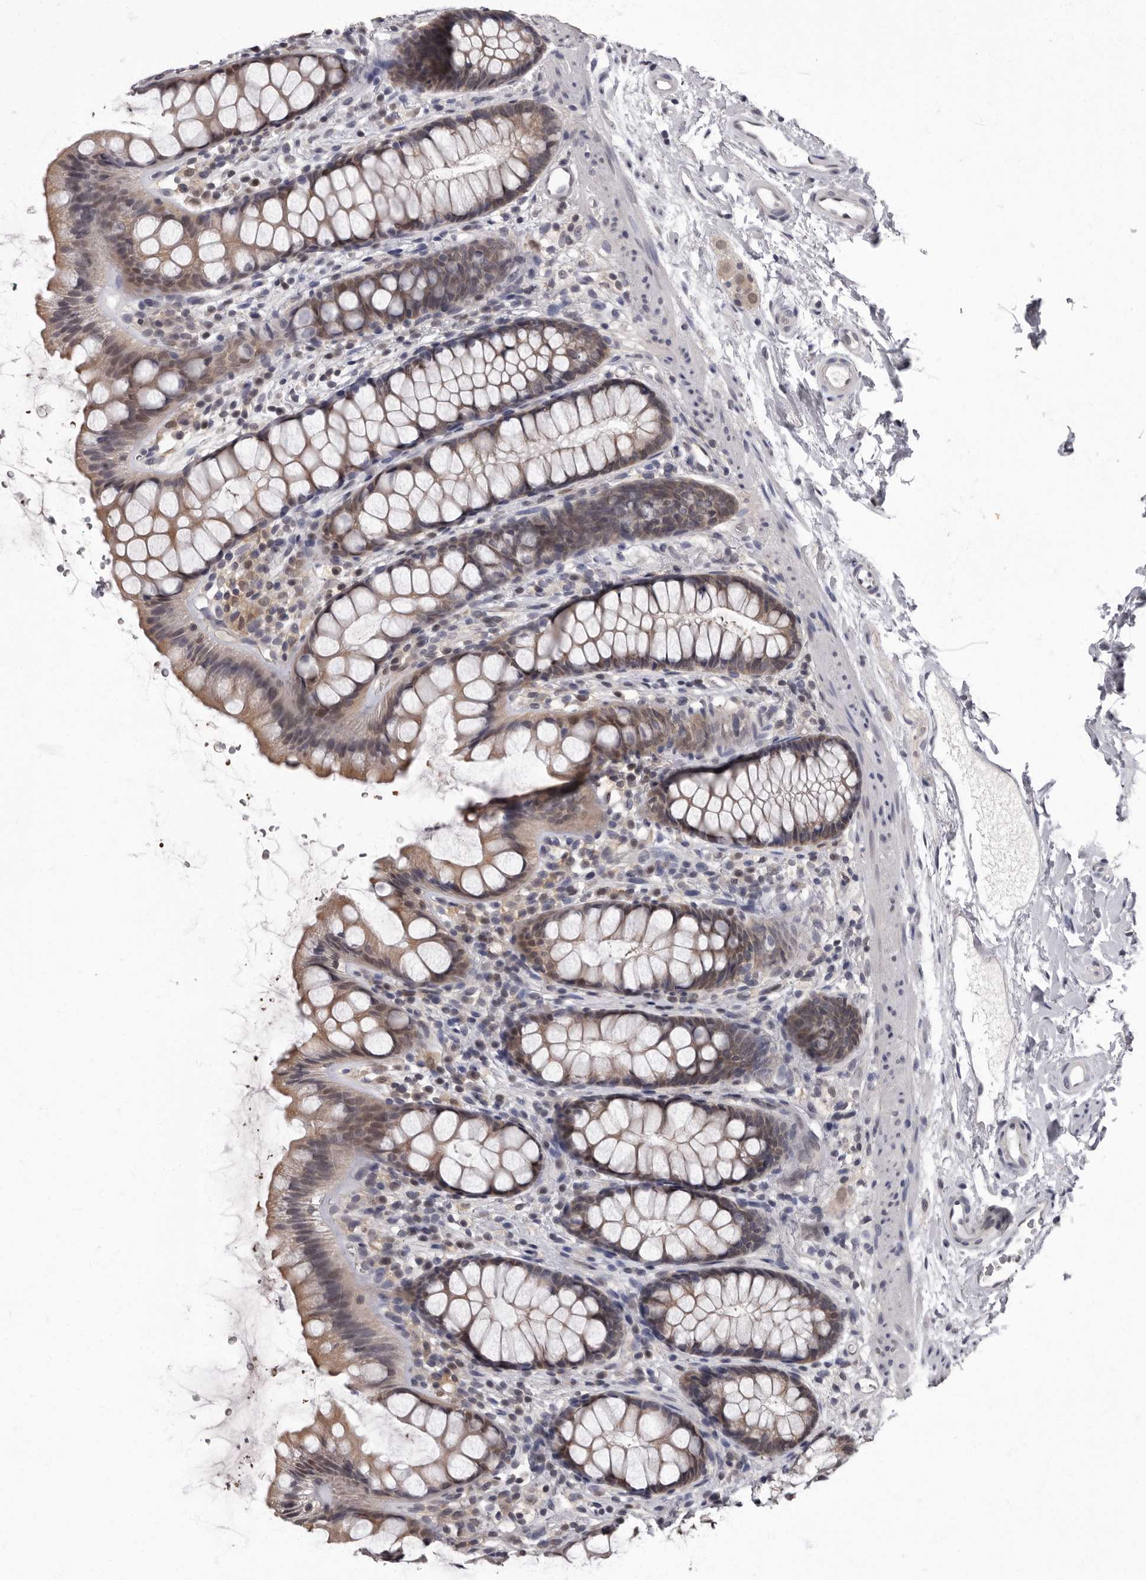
{"staining": {"intensity": "moderate", "quantity": "25%-75%", "location": "cytoplasmic/membranous,nuclear"}, "tissue": "rectum", "cell_type": "Glandular cells", "image_type": "normal", "snomed": [{"axis": "morphology", "description": "Normal tissue, NOS"}, {"axis": "topography", "description": "Rectum"}], "caption": "Immunohistochemistry (IHC) micrograph of benign rectum: rectum stained using immunohistochemistry shows medium levels of moderate protein expression localized specifically in the cytoplasmic/membranous,nuclear of glandular cells, appearing as a cytoplasmic/membranous,nuclear brown color.", "gene": "C1orf50", "patient": {"sex": "female", "age": 65}}